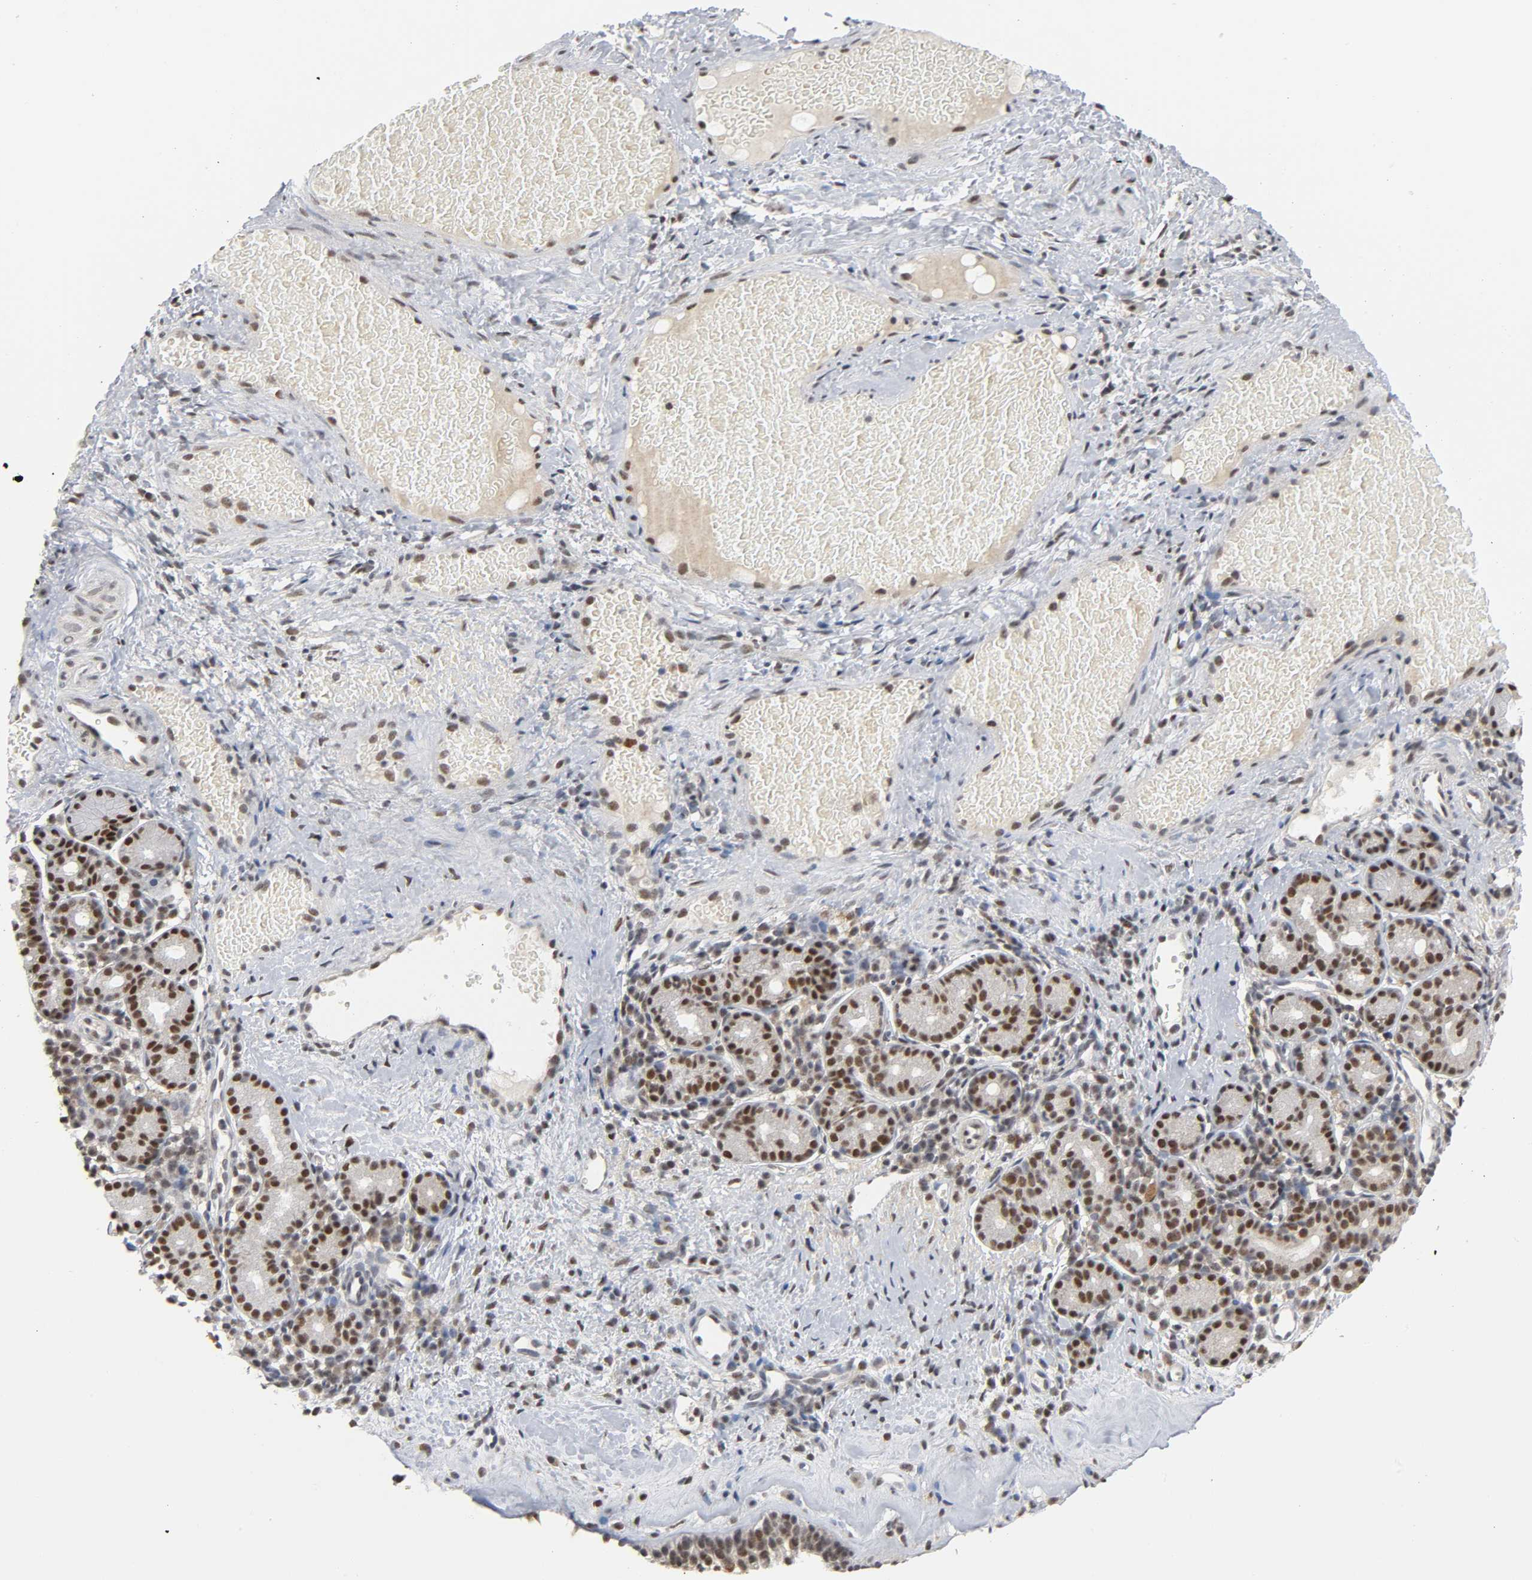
{"staining": {"intensity": "moderate", "quantity": "25%-75%", "location": "nuclear"}, "tissue": "nasopharynx", "cell_type": "Respiratory epithelial cells", "image_type": "normal", "snomed": [{"axis": "morphology", "description": "Normal tissue, NOS"}, {"axis": "morphology", "description": "Inflammation, NOS"}, {"axis": "topography", "description": "Nasopharynx"}], "caption": "A brown stain shows moderate nuclear positivity of a protein in respiratory epithelial cells of benign nasopharynx. (DAB (3,3'-diaminobenzidine) = brown stain, brightfield microscopy at high magnification).", "gene": "KAT2B", "patient": {"sex": "female", "age": 55}}